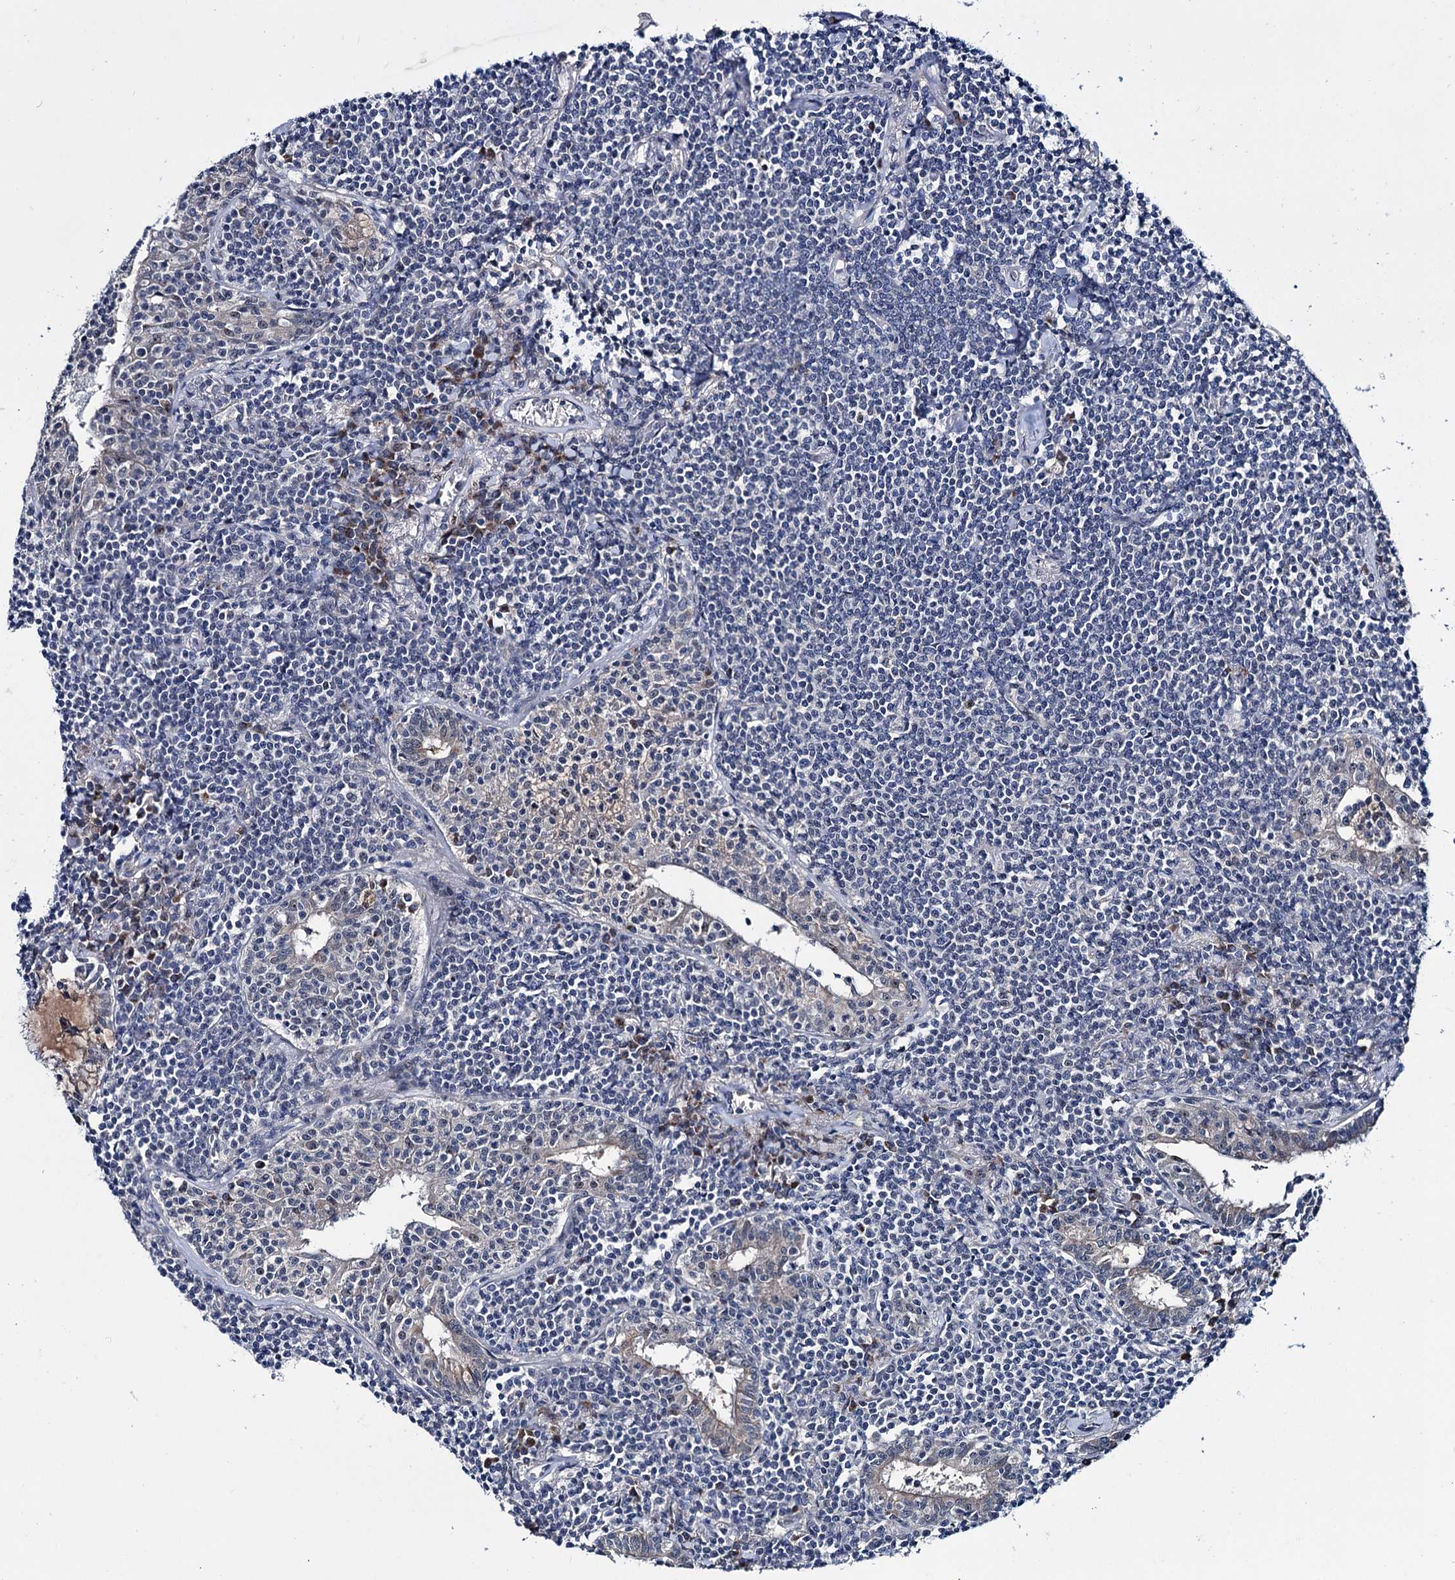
{"staining": {"intensity": "negative", "quantity": "none", "location": "none"}, "tissue": "lymphoma", "cell_type": "Tumor cells", "image_type": "cancer", "snomed": [{"axis": "morphology", "description": "Malignant lymphoma, non-Hodgkin's type, Low grade"}, {"axis": "topography", "description": "Lung"}], "caption": "Immunohistochemical staining of human malignant lymphoma, non-Hodgkin's type (low-grade) reveals no significant staining in tumor cells.", "gene": "EYA4", "patient": {"sex": "female", "age": 71}}